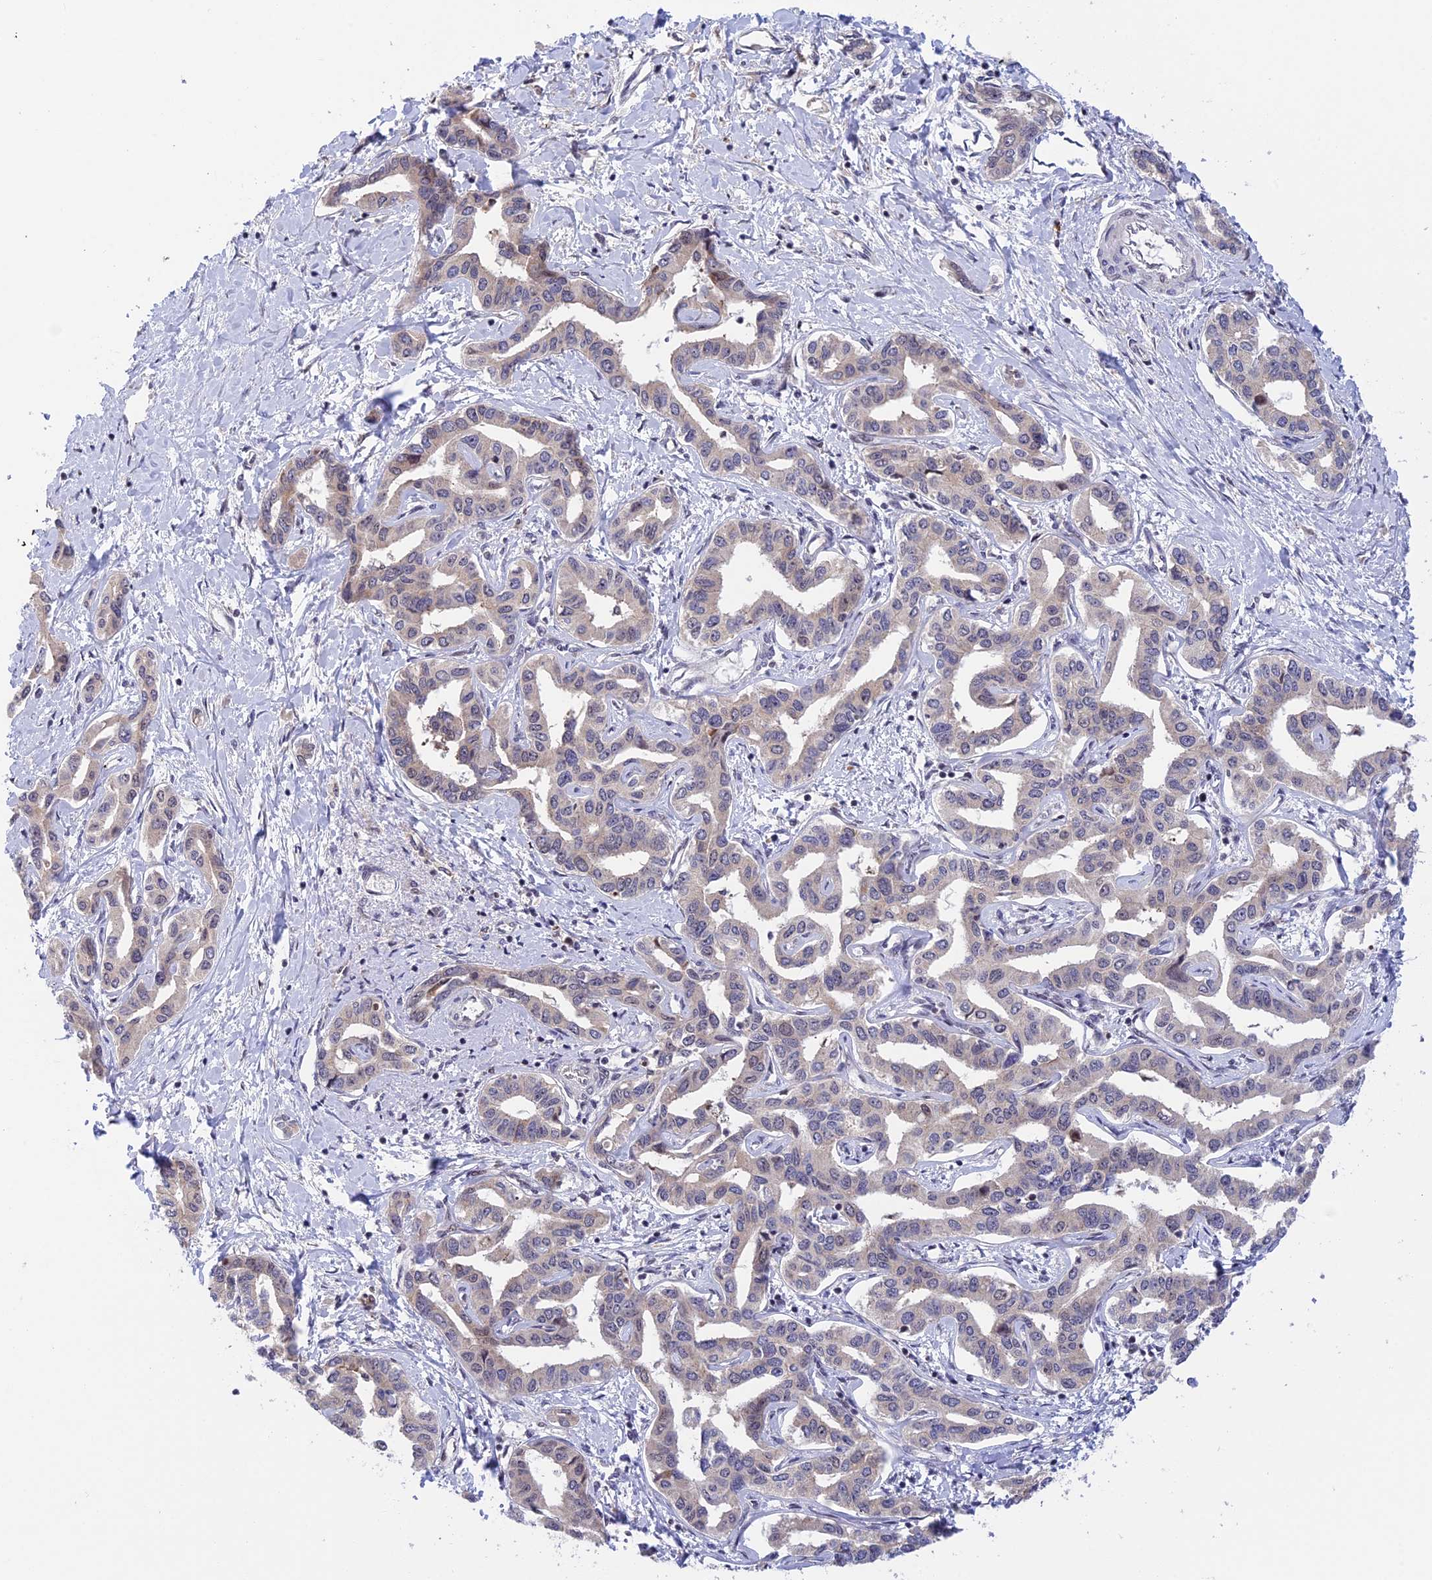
{"staining": {"intensity": "weak", "quantity": "<25%", "location": "cytoplasmic/membranous"}, "tissue": "liver cancer", "cell_type": "Tumor cells", "image_type": "cancer", "snomed": [{"axis": "morphology", "description": "Cholangiocarcinoma"}, {"axis": "topography", "description": "Liver"}], "caption": "This is an immunohistochemistry (IHC) micrograph of liver cancer. There is no expression in tumor cells.", "gene": "POLR2C", "patient": {"sex": "male", "age": 59}}